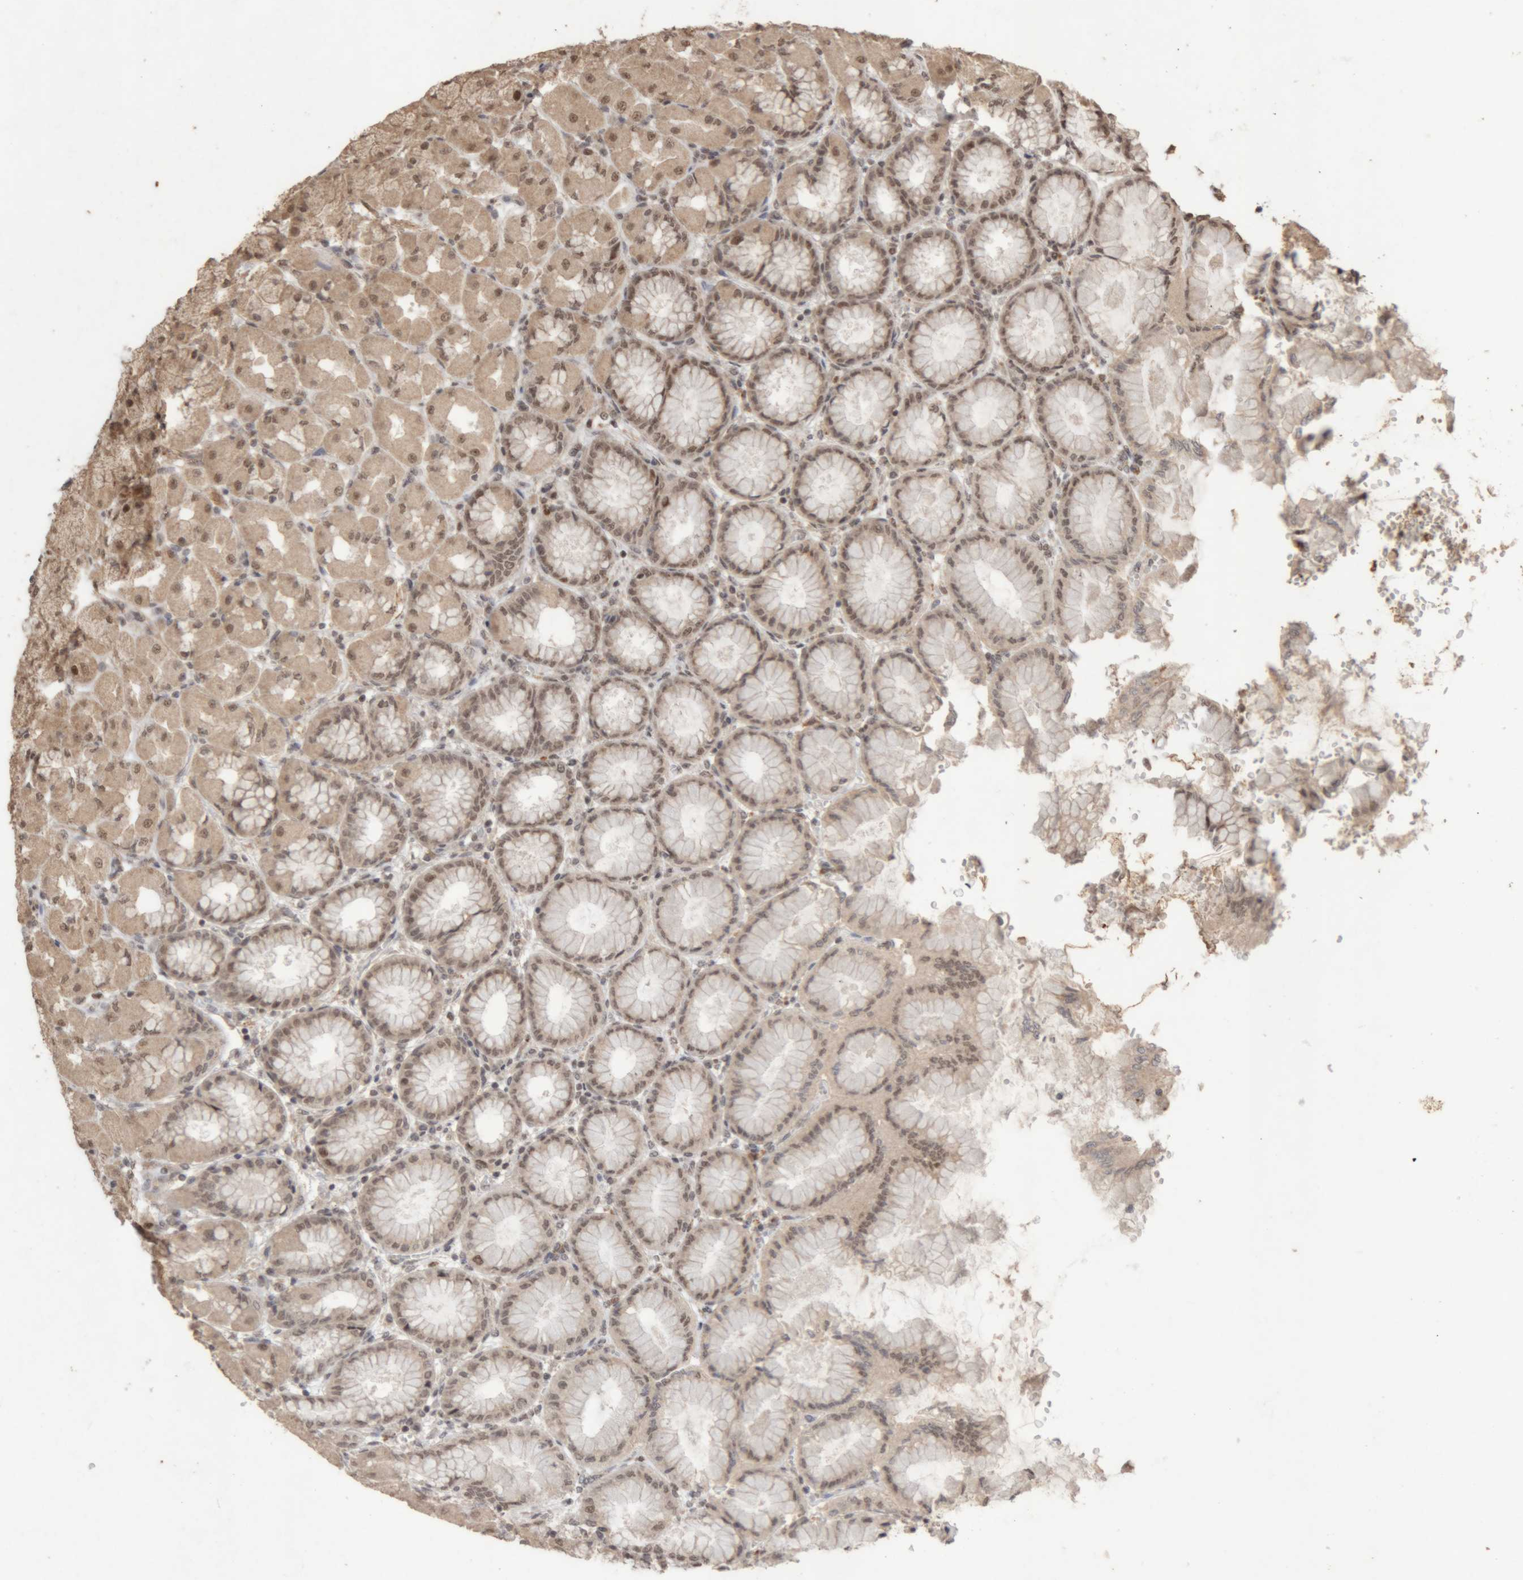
{"staining": {"intensity": "moderate", "quantity": ">75%", "location": "cytoplasmic/membranous,nuclear"}, "tissue": "stomach", "cell_type": "Glandular cells", "image_type": "normal", "snomed": [{"axis": "morphology", "description": "Normal tissue, NOS"}, {"axis": "topography", "description": "Stomach, upper"}], "caption": "Normal stomach was stained to show a protein in brown. There is medium levels of moderate cytoplasmic/membranous,nuclear positivity in about >75% of glandular cells.", "gene": "KEAP1", "patient": {"sex": "female", "age": 56}}